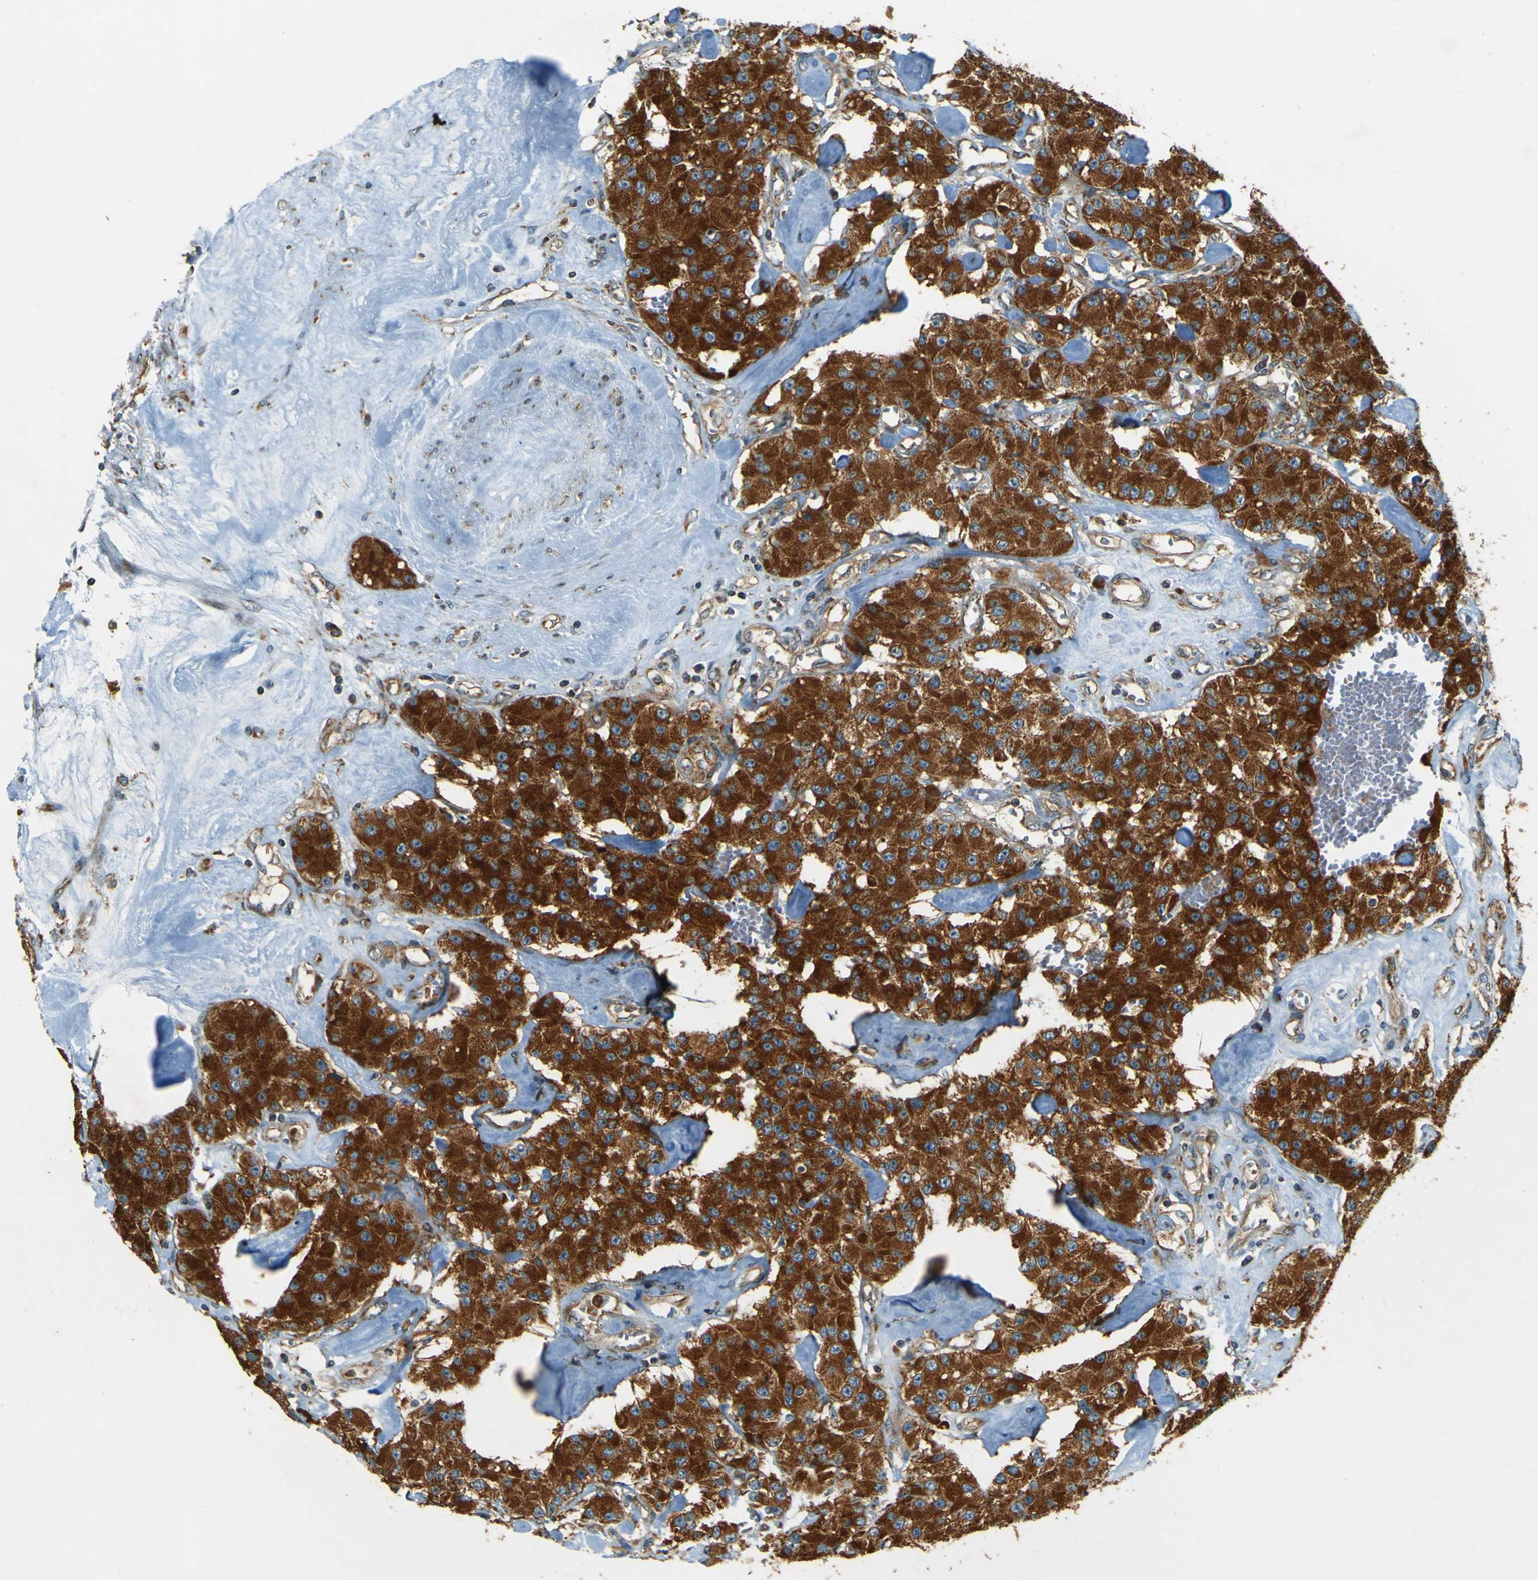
{"staining": {"intensity": "strong", "quantity": ">75%", "location": "cytoplasmic/membranous"}, "tissue": "carcinoid", "cell_type": "Tumor cells", "image_type": "cancer", "snomed": [{"axis": "morphology", "description": "Carcinoid, malignant, NOS"}, {"axis": "topography", "description": "Pancreas"}], "caption": "This micrograph reveals immunohistochemistry (IHC) staining of human malignant carcinoid, with high strong cytoplasmic/membranous staining in about >75% of tumor cells.", "gene": "DNAJC5", "patient": {"sex": "male", "age": 41}}